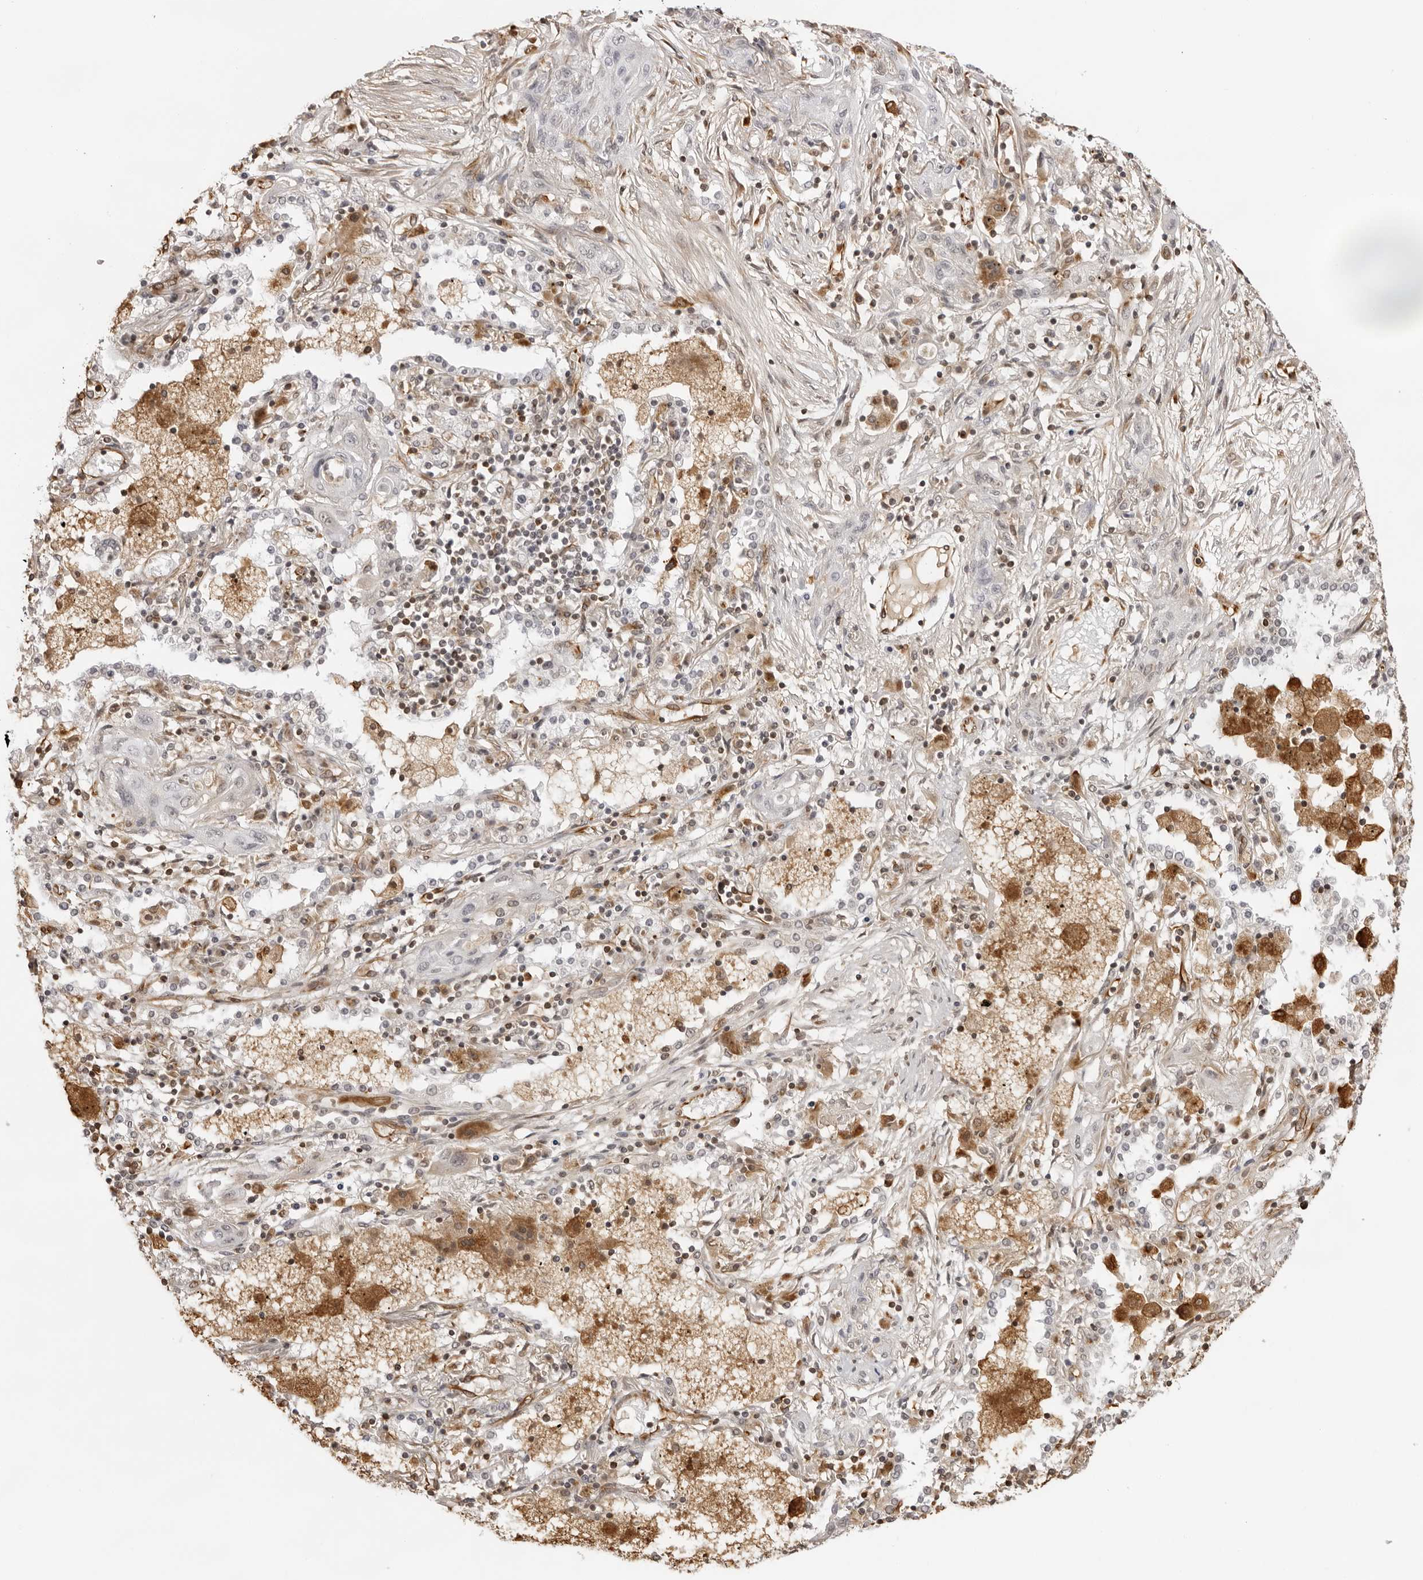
{"staining": {"intensity": "negative", "quantity": "none", "location": "none"}, "tissue": "lung cancer", "cell_type": "Tumor cells", "image_type": "cancer", "snomed": [{"axis": "morphology", "description": "Squamous cell carcinoma, NOS"}, {"axis": "topography", "description": "Lung"}], "caption": "The immunohistochemistry (IHC) photomicrograph has no significant staining in tumor cells of squamous cell carcinoma (lung) tissue.", "gene": "DYNLT5", "patient": {"sex": "female", "age": 47}}